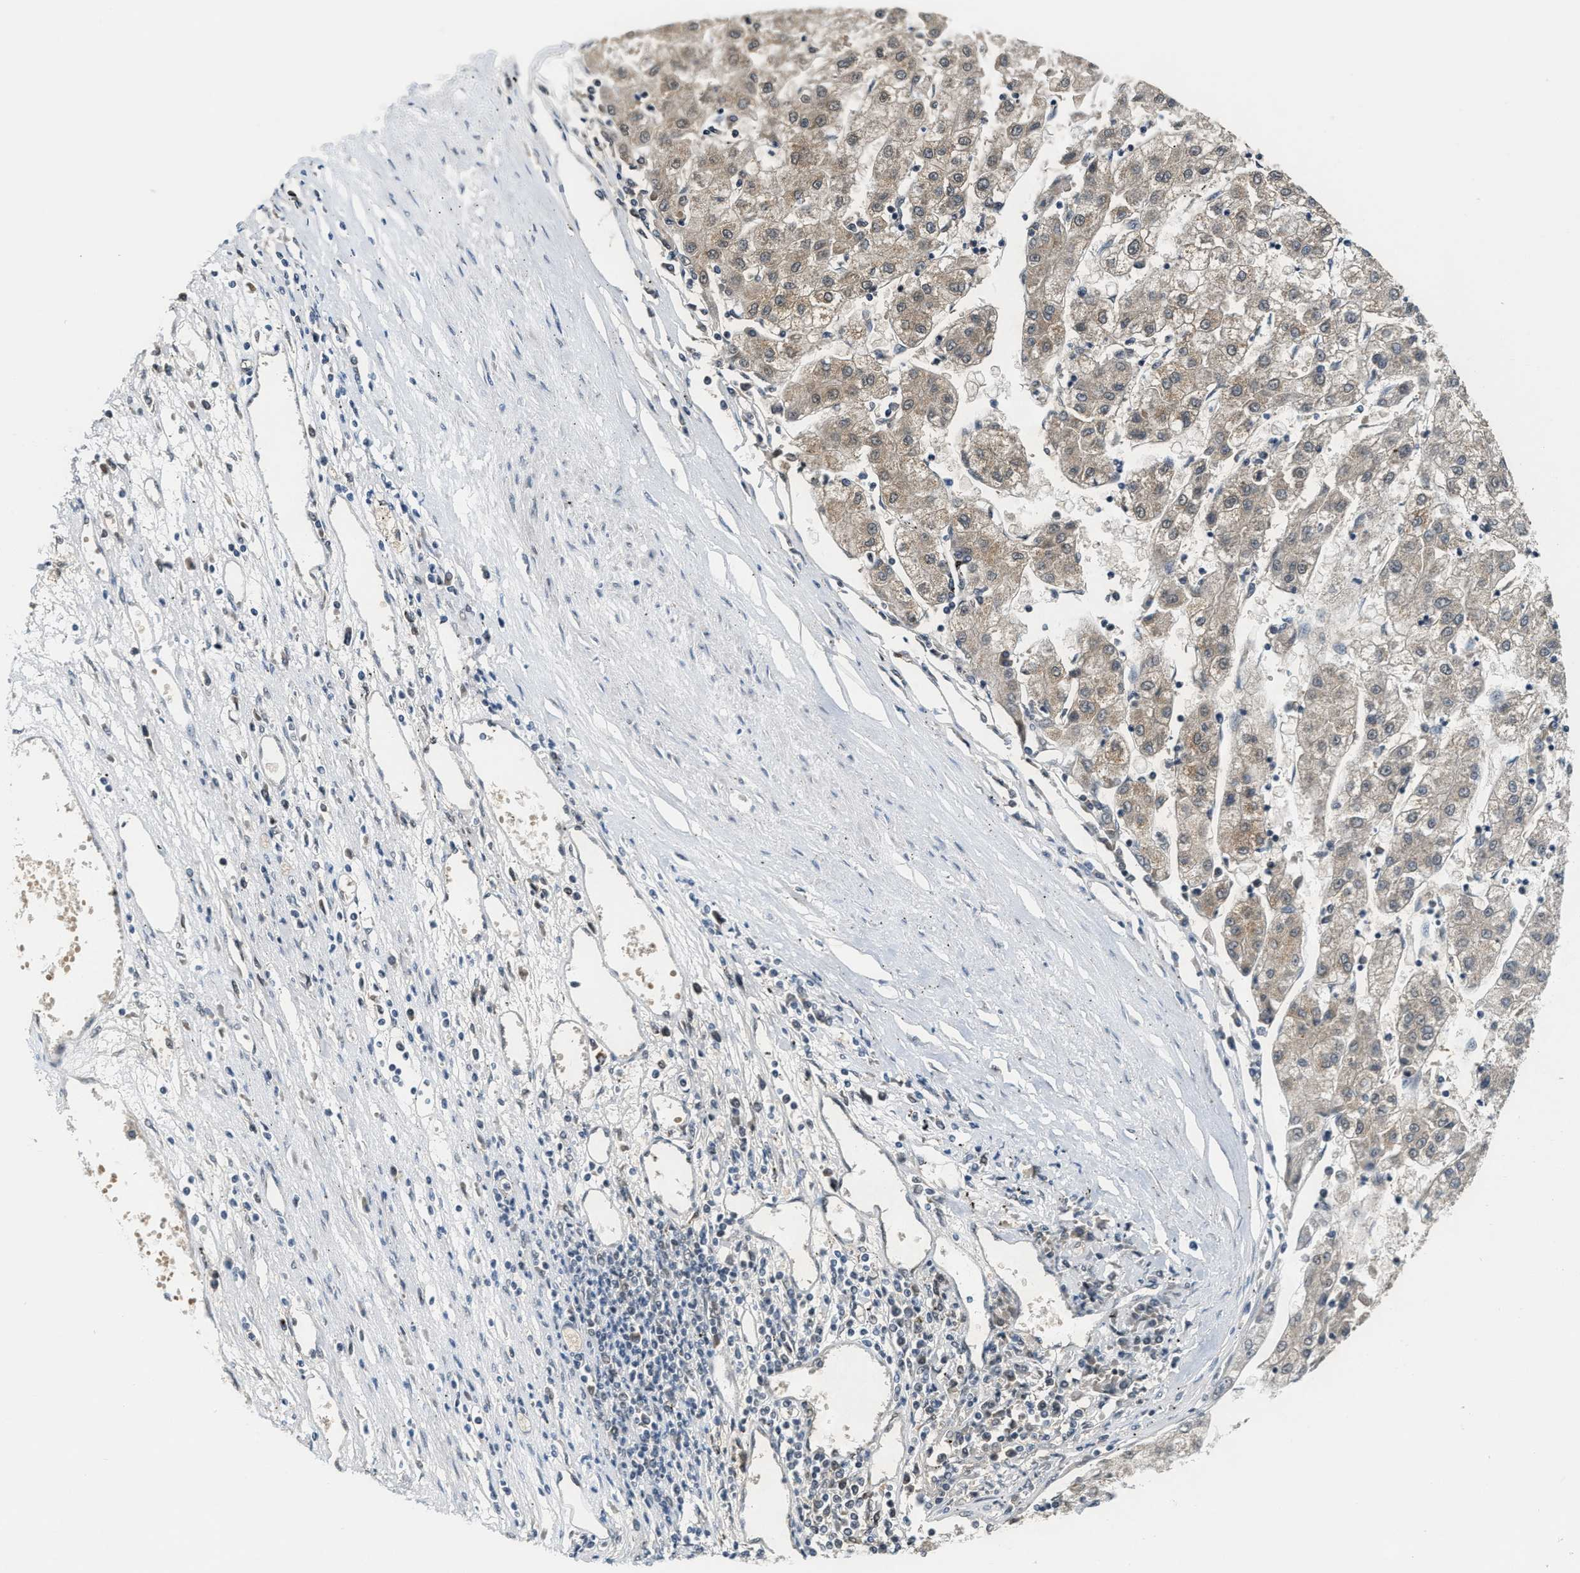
{"staining": {"intensity": "weak", "quantity": "<25%", "location": "cytoplasmic/membranous"}, "tissue": "liver cancer", "cell_type": "Tumor cells", "image_type": "cancer", "snomed": [{"axis": "morphology", "description": "Carcinoma, Hepatocellular, NOS"}, {"axis": "topography", "description": "Liver"}], "caption": "High magnification brightfield microscopy of liver cancer stained with DAB (brown) and counterstained with hematoxylin (blue): tumor cells show no significant positivity.", "gene": "KIF24", "patient": {"sex": "male", "age": 72}}